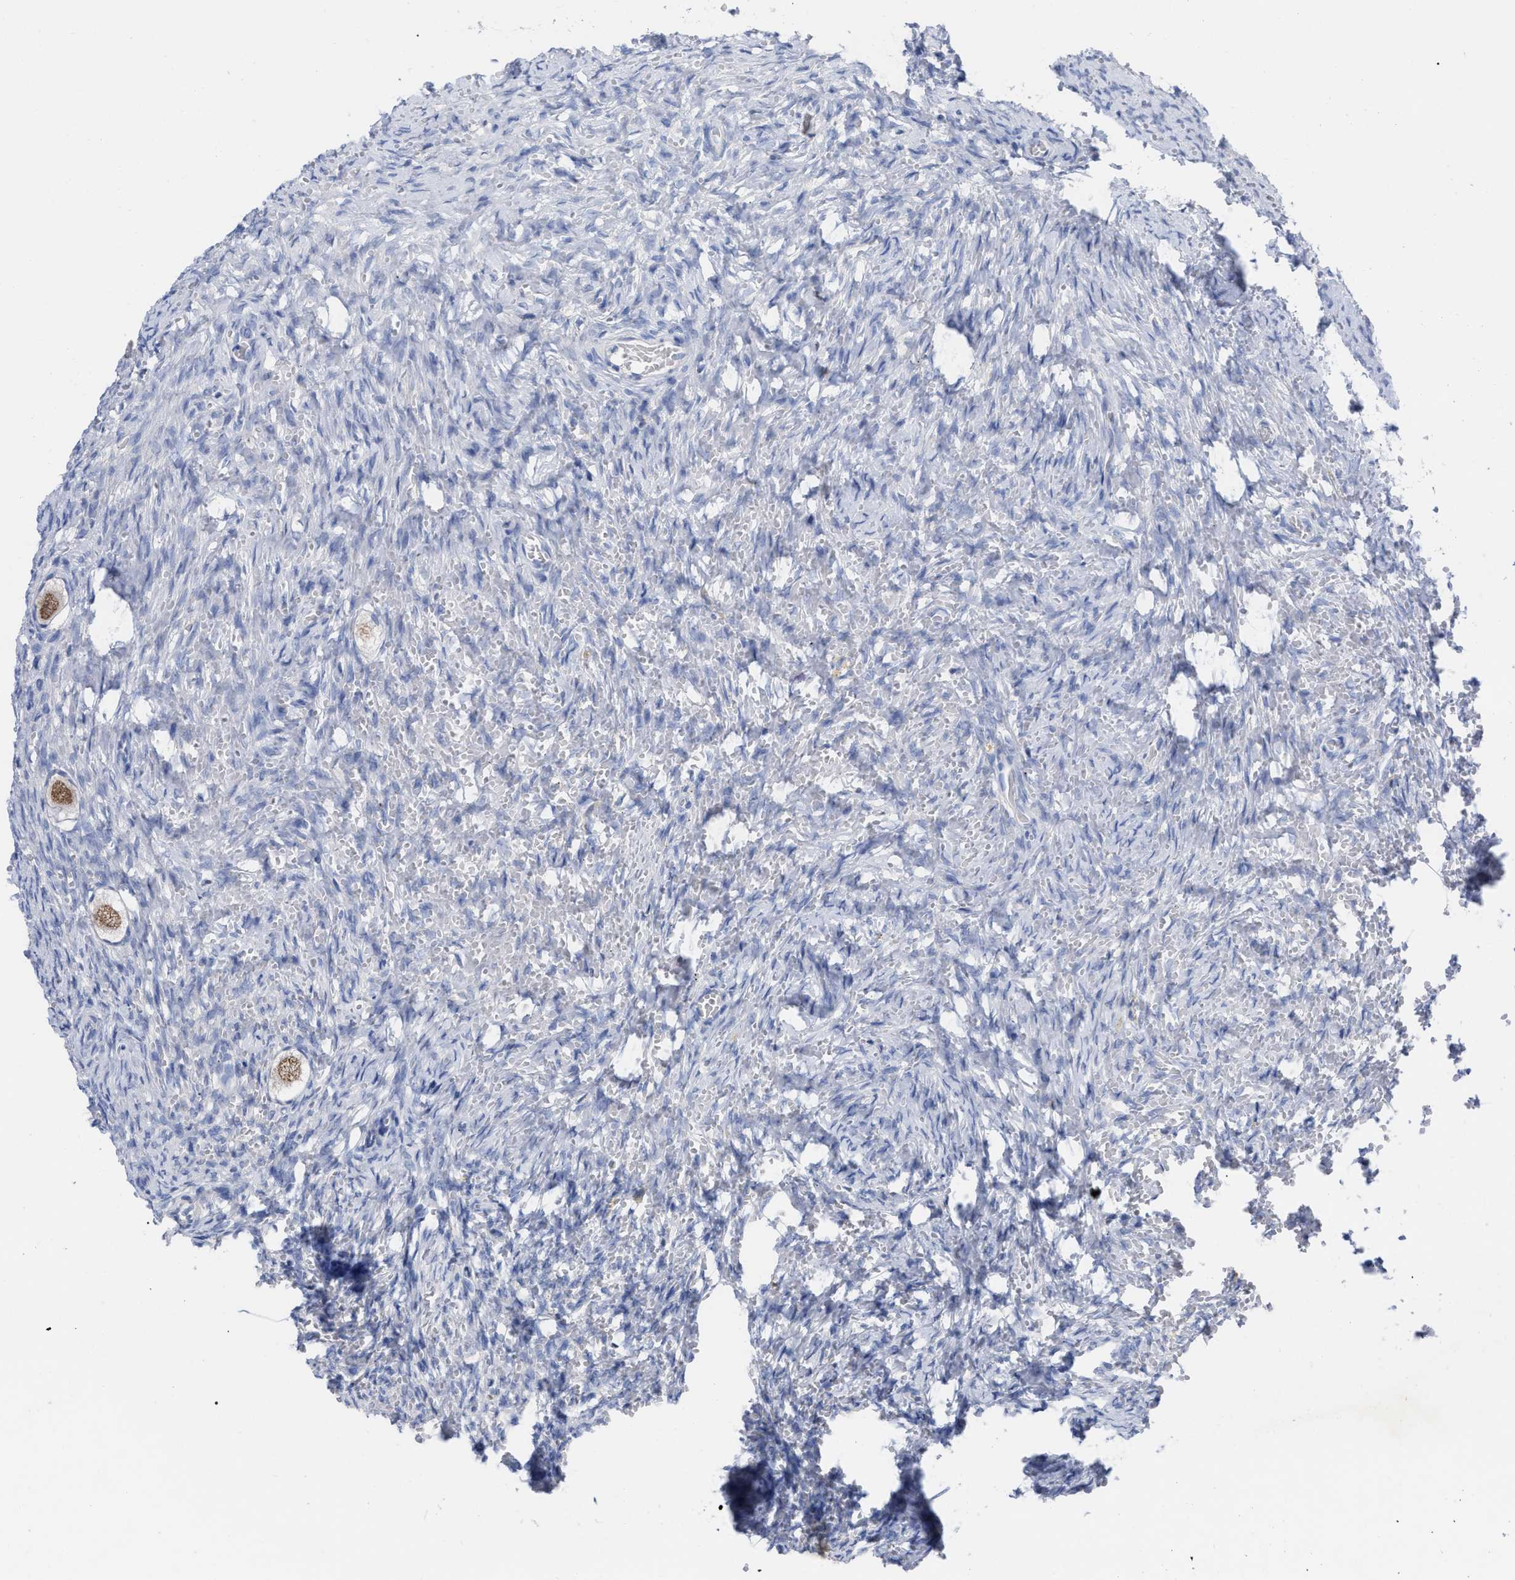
{"staining": {"intensity": "weak", "quantity": "25%-75%", "location": "cytoplasmic/membranous"}, "tissue": "ovary", "cell_type": "Follicle cells", "image_type": "normal", "snomed": [{"axis": "morphology", "description": "Normal tissue, NOS"}, {"axis": "topography", "description": "Ovary"}], "caption": "Brown immunohistochemical staining in normal human ovary demonstrates weak cytoplasmic/membranous expression in approximately 25%-75% of follicle cells. The staining was performed using DAB (3,3'-diaminobenzidine), with brown indicating positive protein expression. Nuclei are stained blue with hematoxylin.", "gene": "HAPLN1", "patient": {"sex": "female", "age": 27}}